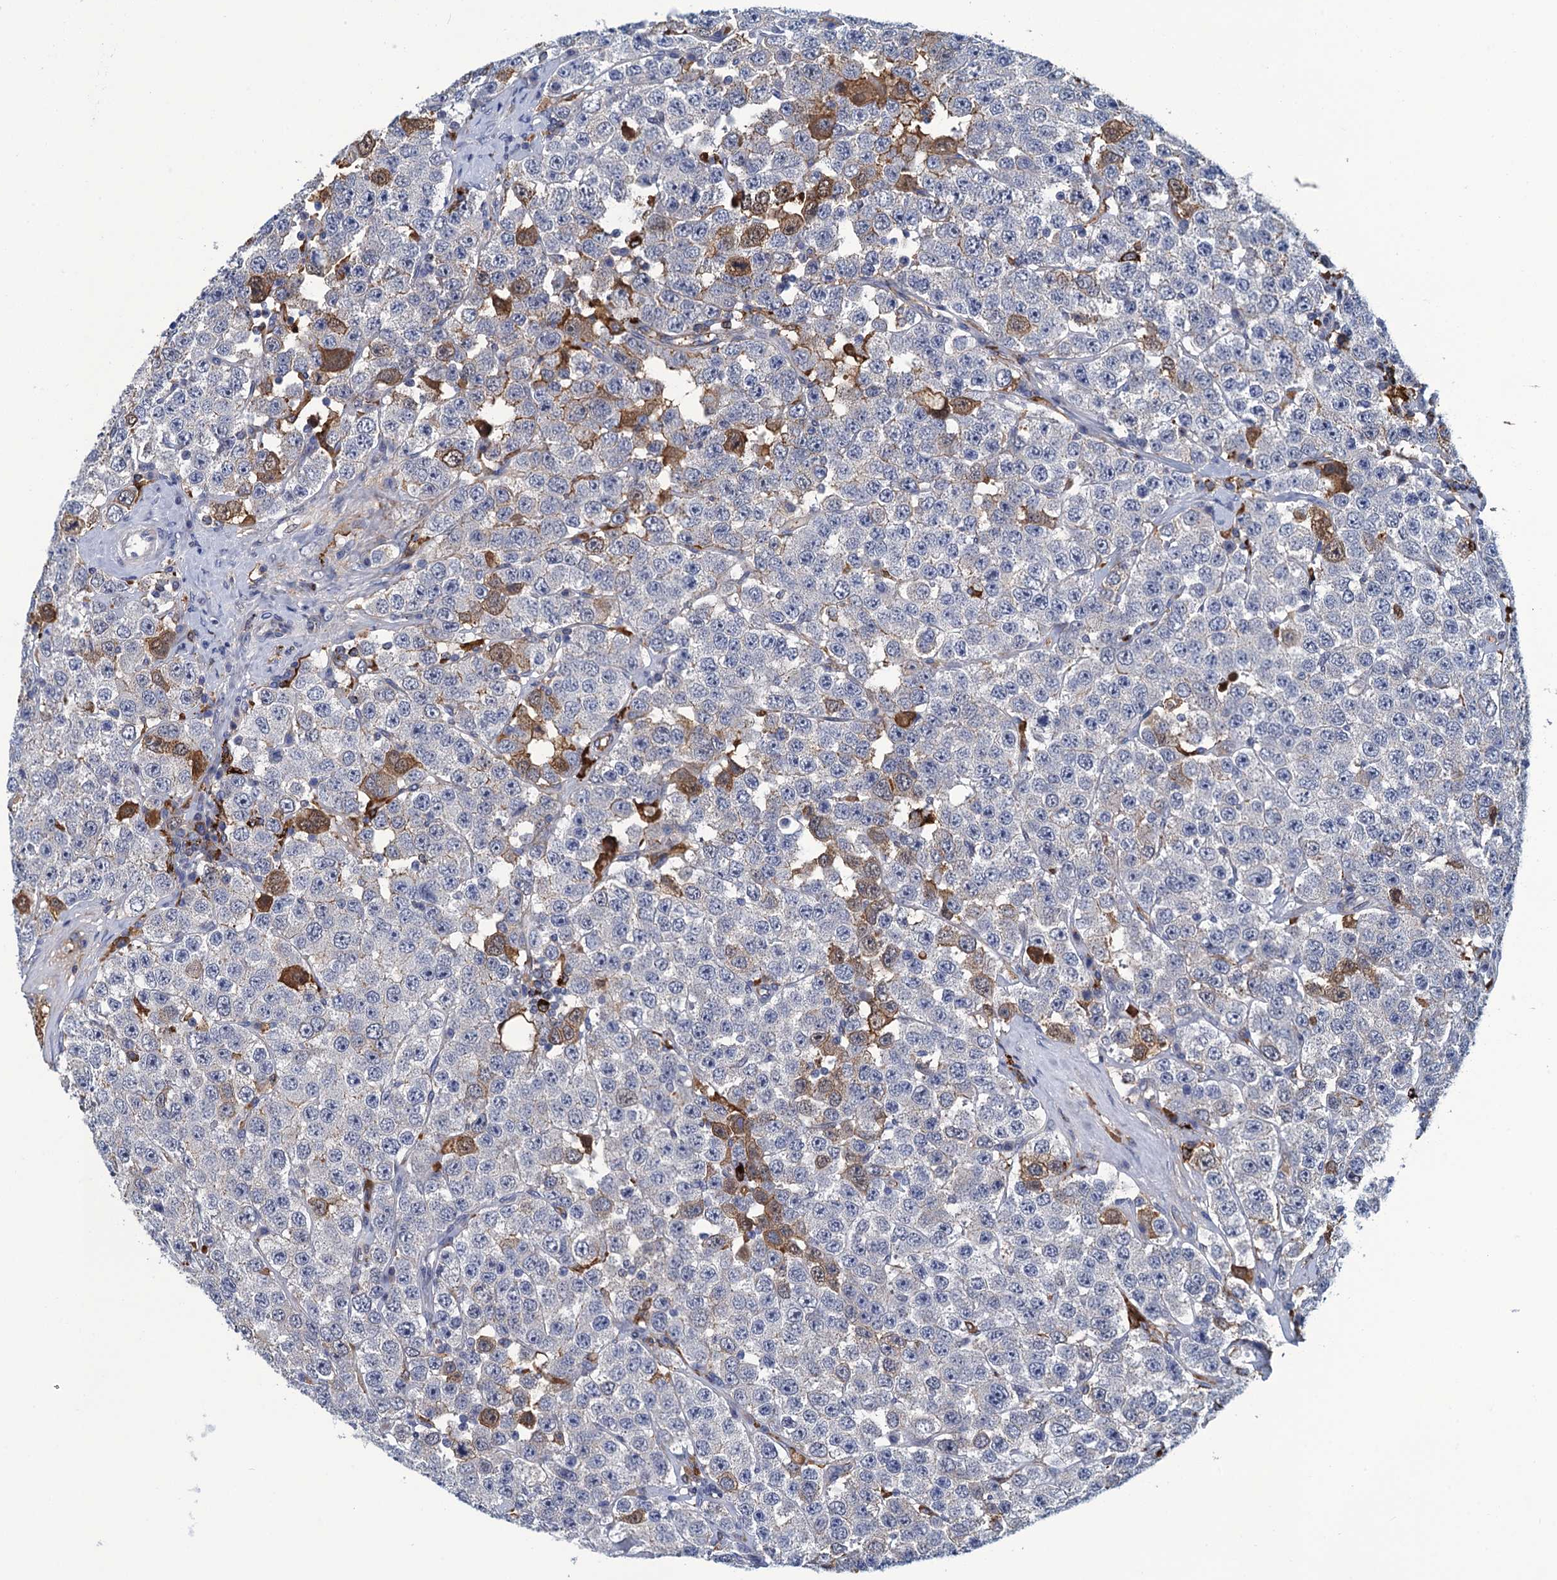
{"staining": {"intensity": "negative", "quantity": "none", "location": "none"}, "tissue": "testis cancer", "cell_type": "Tumor cells", "image_type": "cancer", "snomed": [{"axis": "morphology", "description": "Seminoma, NOS"}, {"axis": "topography", "description": "Testis"}], "caption": "Immunohistochemistry (IHC) image of testis cancer (seminoma) stained for a protein (brown), which exhibits no expression in tumor cells. (DAB immunohistochemistry with hematoxylin counter stain).", "gene": "DNHD1", "patient": {"sex": "male", "age": 28}}